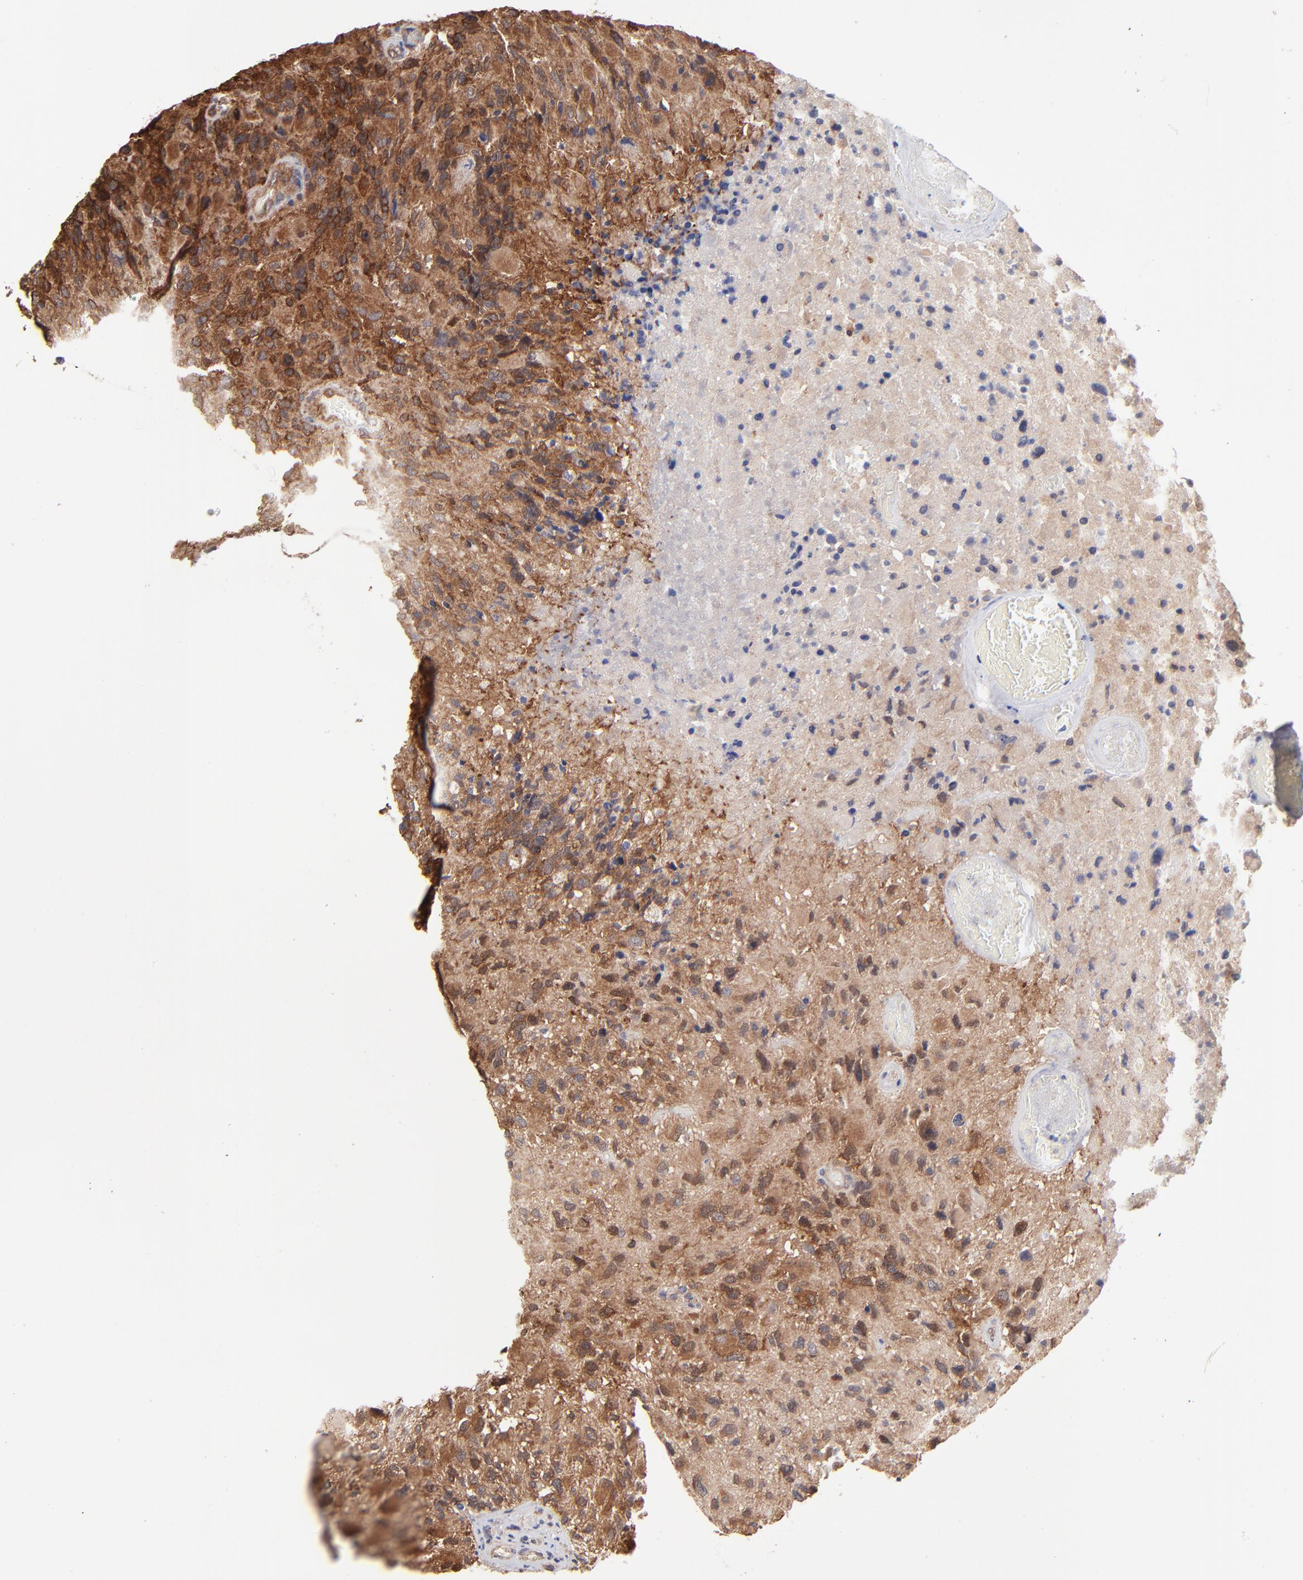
{"staining": {"intensity": "moderate", "quantity": ">75%", "location": "cytoplasmic/membranous"}, "tissue": "glioma", "cell_type": "Tumor cells", "image_type": "cancer", "snomed": [{"axis": "morphology", "description": "Glioma, malignant, High grade"}, {"axis": "topography", "description": "Brain"}], "caption": "Immunohistochemical staining of human glioma displays medium levels of moderate cytoplasmic/membranous protein staining in about >75% of tumor cells.", "gene": "GART", "patient": {"sex": "male", "age": 69}}